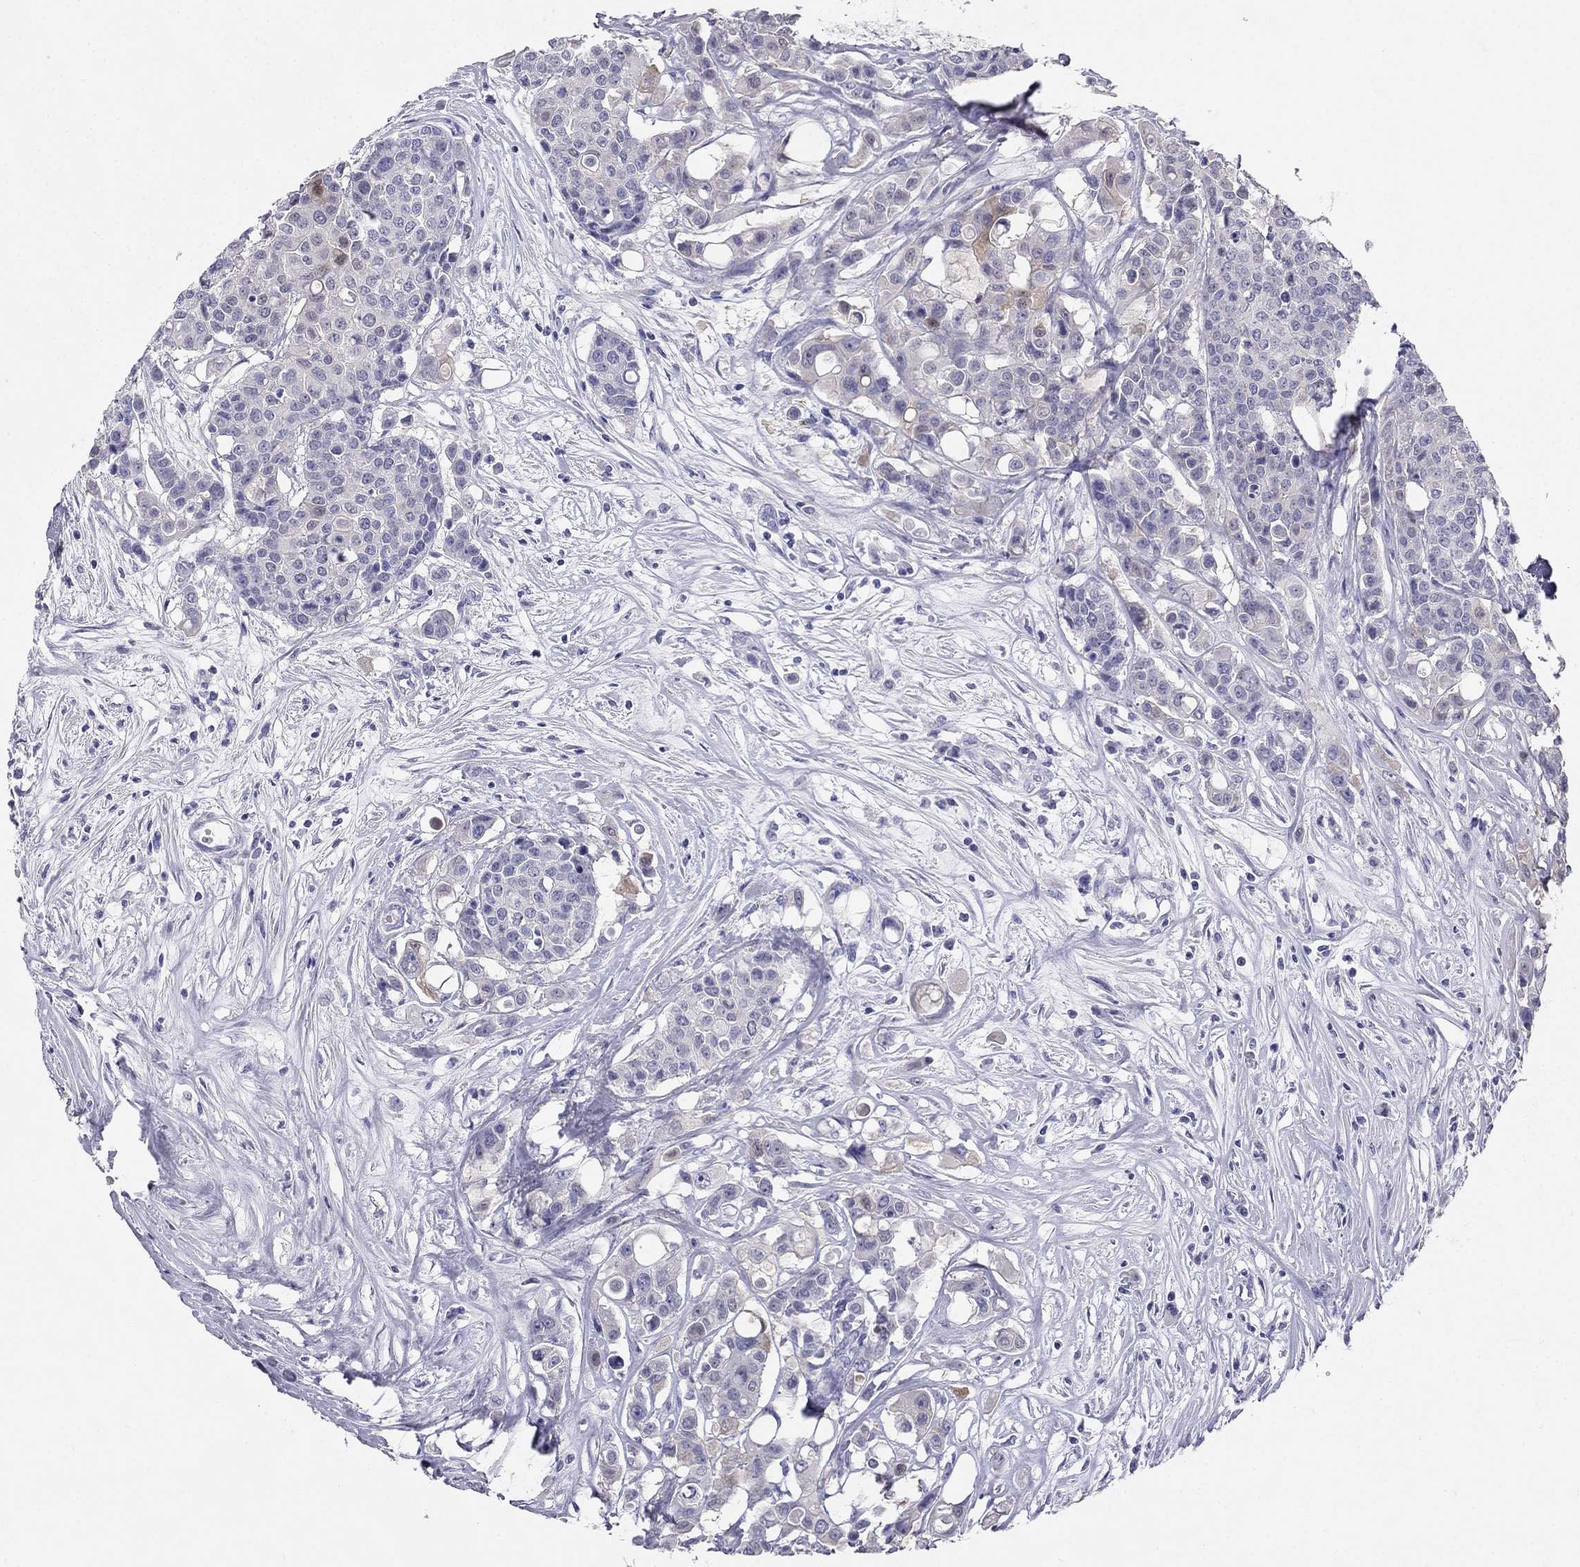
{"staining": {"intensity": "negative", "quantity": "none", "location": "none"}, "tissue": "carcinoid", "cell_type": "Tumor cells", "image_type": "cancer", "snomed": [{"axis": "morphology", "description": "Carcinoid, malignant, NOS"}, {"axis": "topography", "description": "Colon"}], "caption": "Tumor cells are negative for protein expression in human carcinoid (malignant).", "gene": "RFLNA", "patient": {"sex": "male", "age": 81}}